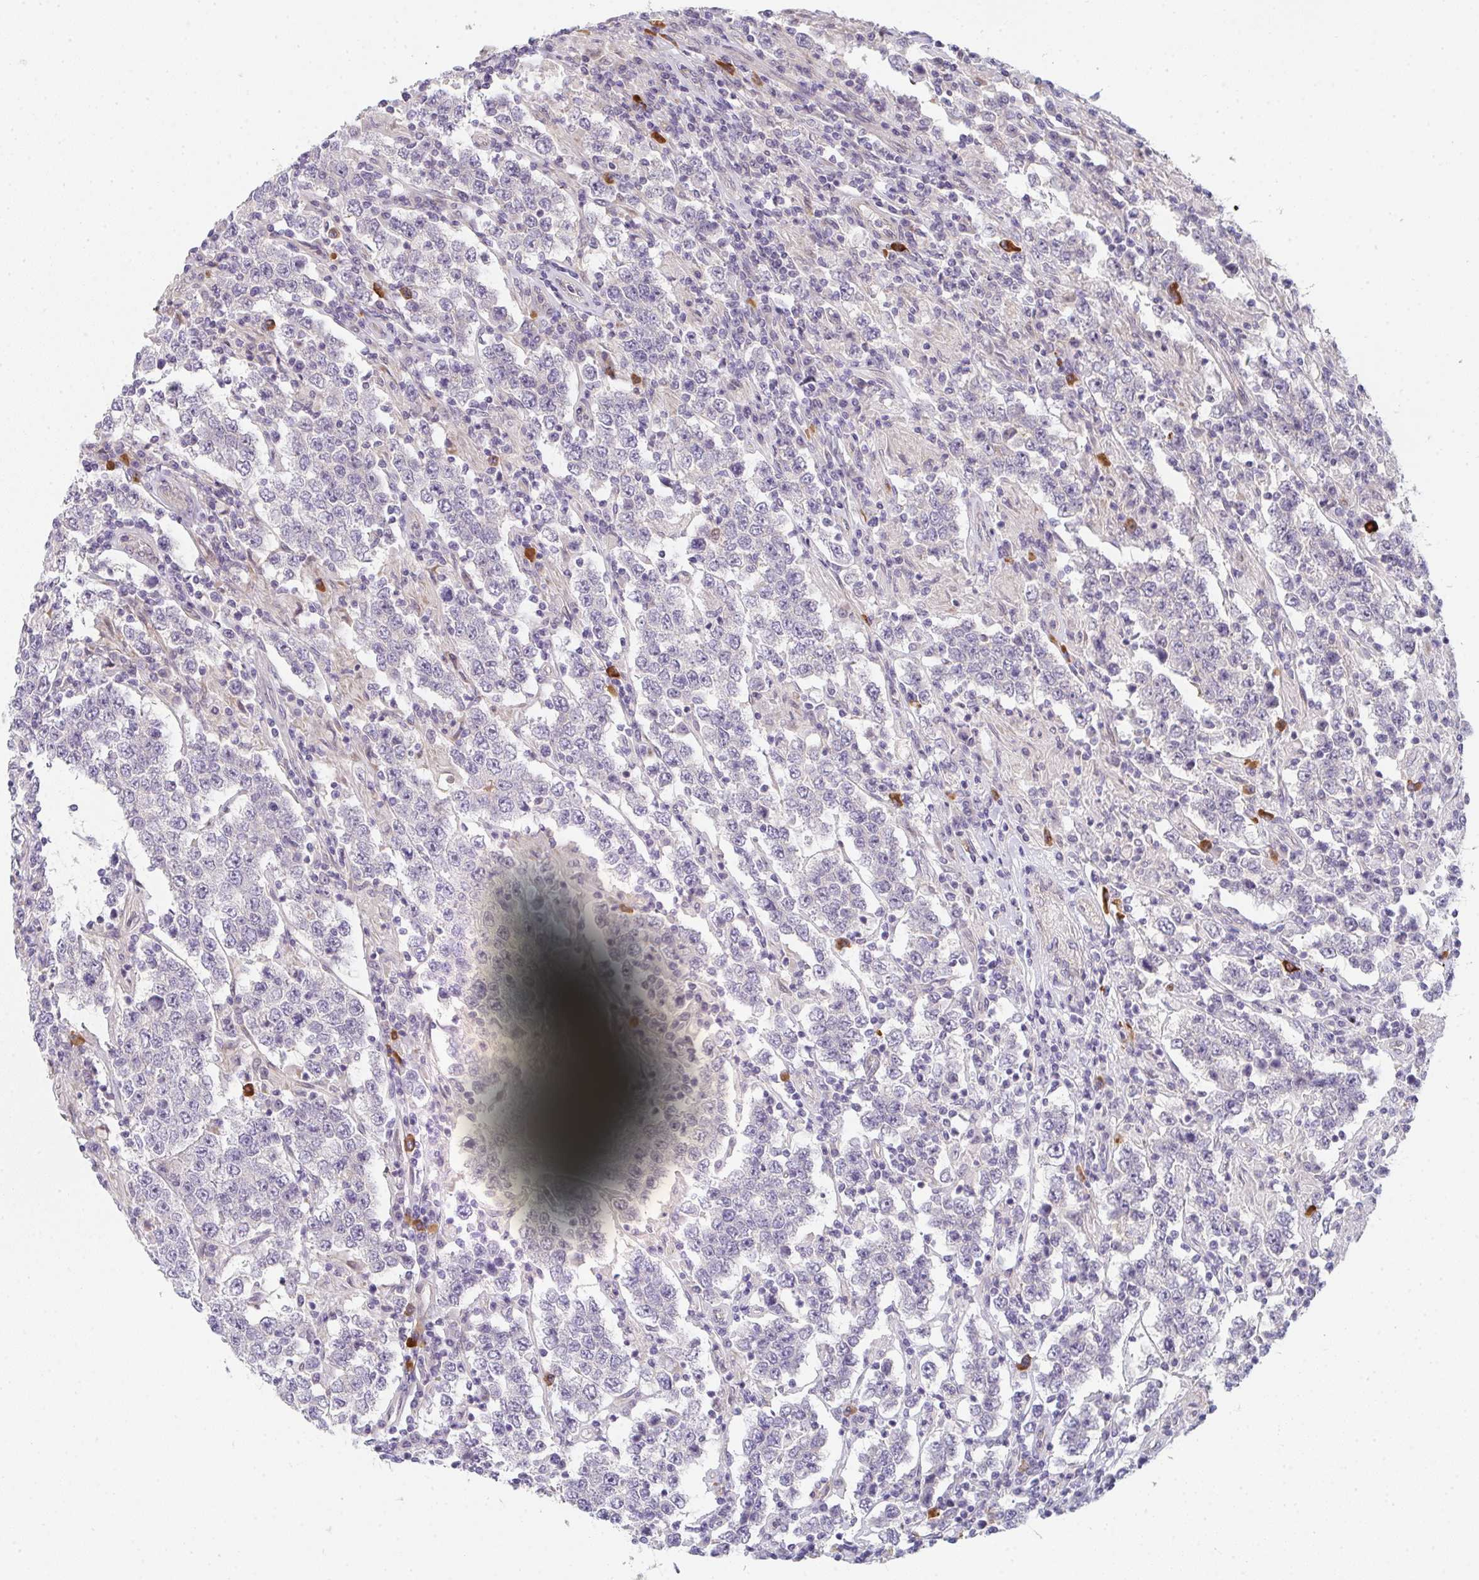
{"staining": {"intensity": "negative", "quantity": "none", "location": "none"}, "tissue": "testis cancer", "cell_type": "Tumor cells", "image_type": "cancer", "snomed": [{"axis": "morphology", "description": "Normal tissue, NOS"}, {"axis": "morphology", "description": "Urothelial carcinoma, High grade"}, {"axis": "morphology", "description": "Seminoma, NOS"}, {"axis": "morphology", "description": "Carcinoma, Embryonal, NOS"}, {"axis": "topography", "description": "Urinary bladder"}, {"axis": "topography", "description": "Testis"}], "caption": "Protein analysis of testis cancer (embryonal carcinoma) reveals no significant staining in tumor cells.", "gene": "TNFRSF10A", "patient": {"sex": "male", "age": 41}}